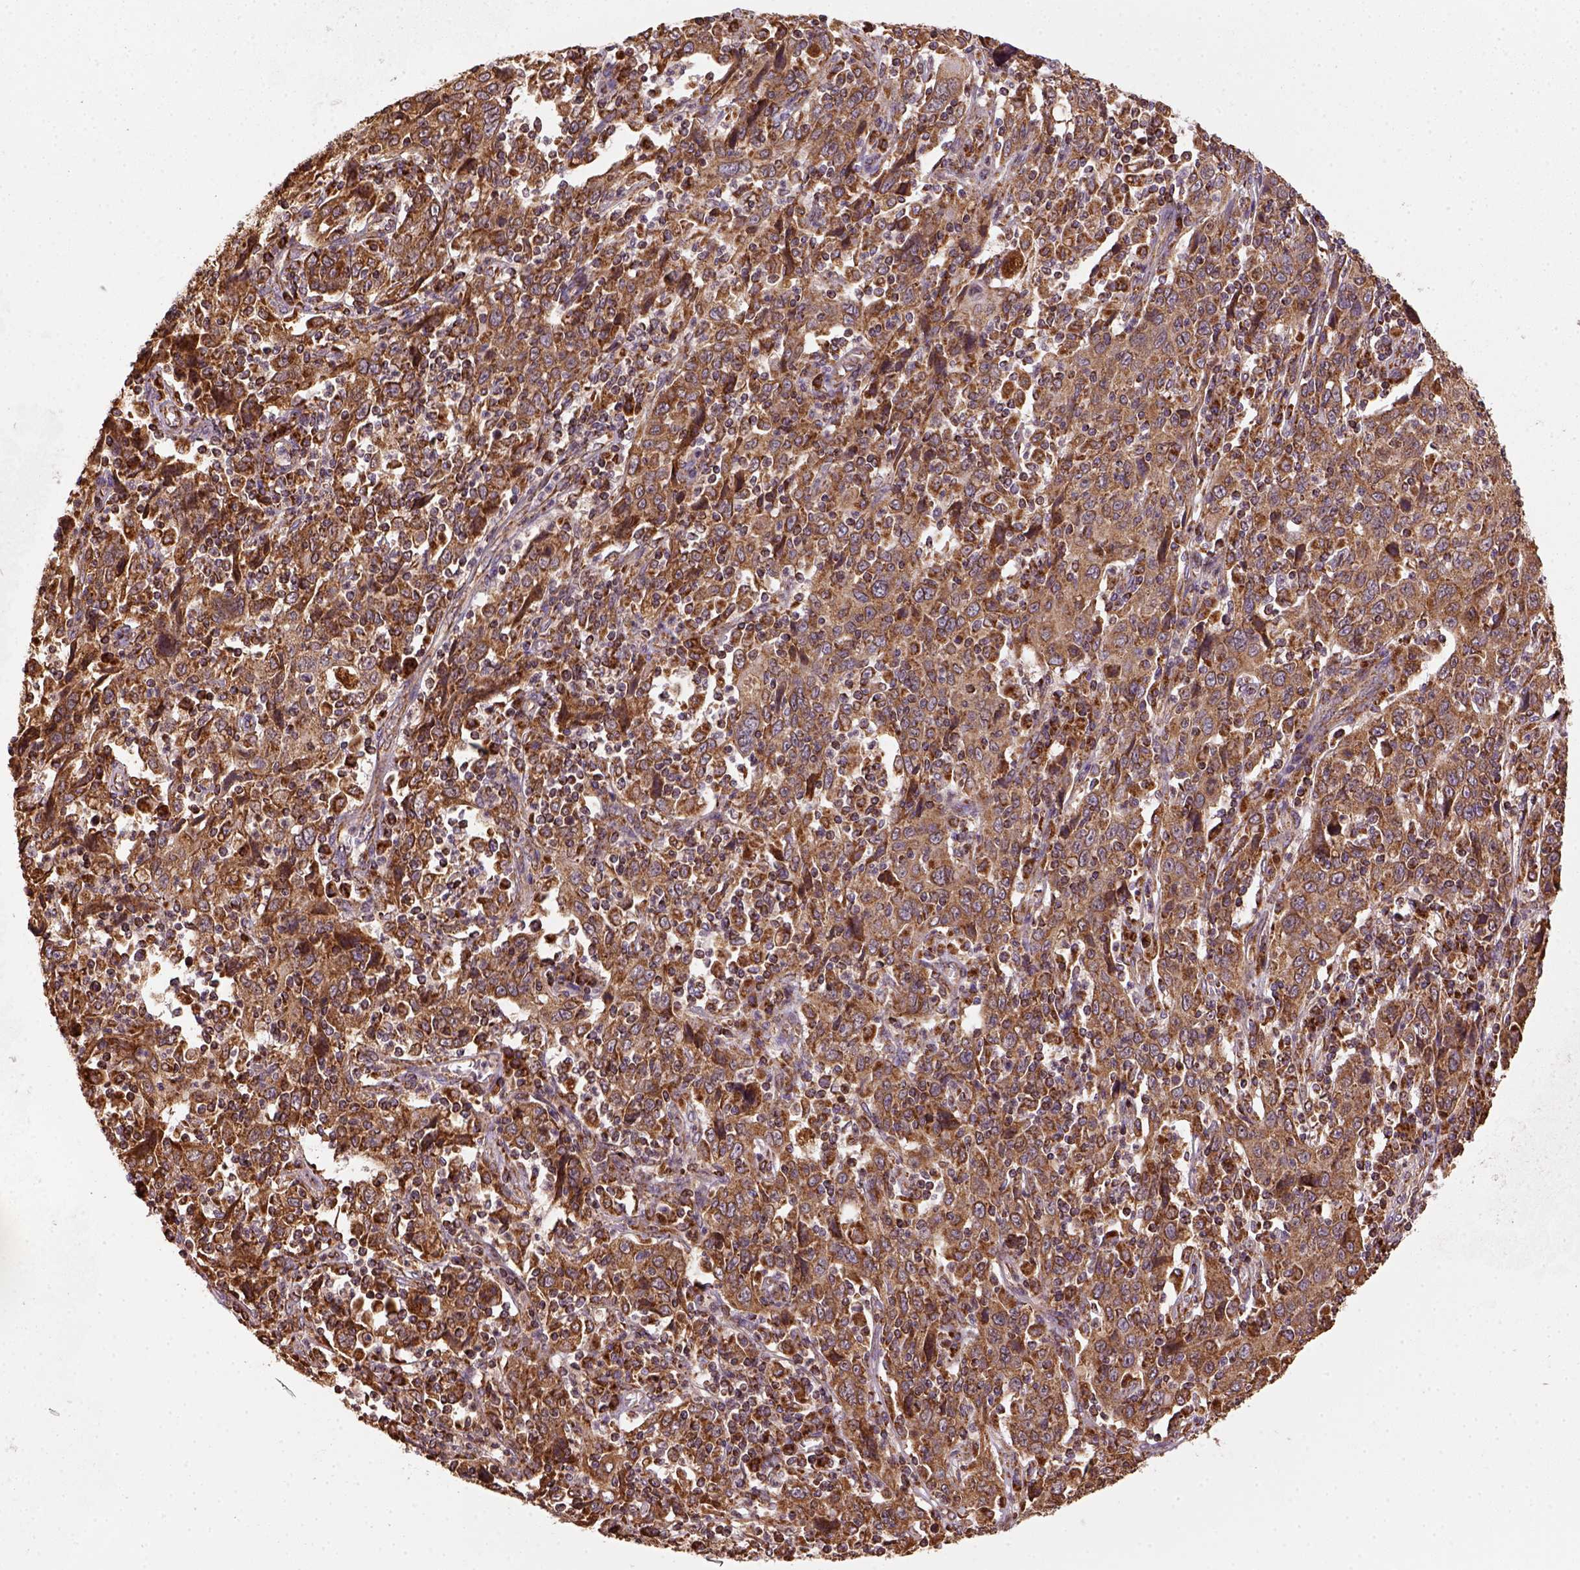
{"staining": {"intensity": "moderate", "quantity": ">75%", "location": "cytoplasmic/membranous"}, "tissue": "cervical cancer", "cell_type": "Tumor cells", "image_type": "cancer", "snomed": [{"axis": "morphology", "description": "Squamous cell carcinoma, NOS"}, {"axis": "topography", "description": "Cervix"}], "caption": "High-magnification brightfield microscopy of squamous cell carcinoma (cervical) stained with DAB (brown) and counterstained with hematoxylin (blue). tumor cells exhibit moderate cytoplasmic/membranous expression is identified in about>75% of cells.", "gene": "MAPK8IP3", "patient": {"sex": "female", "age": 46}}